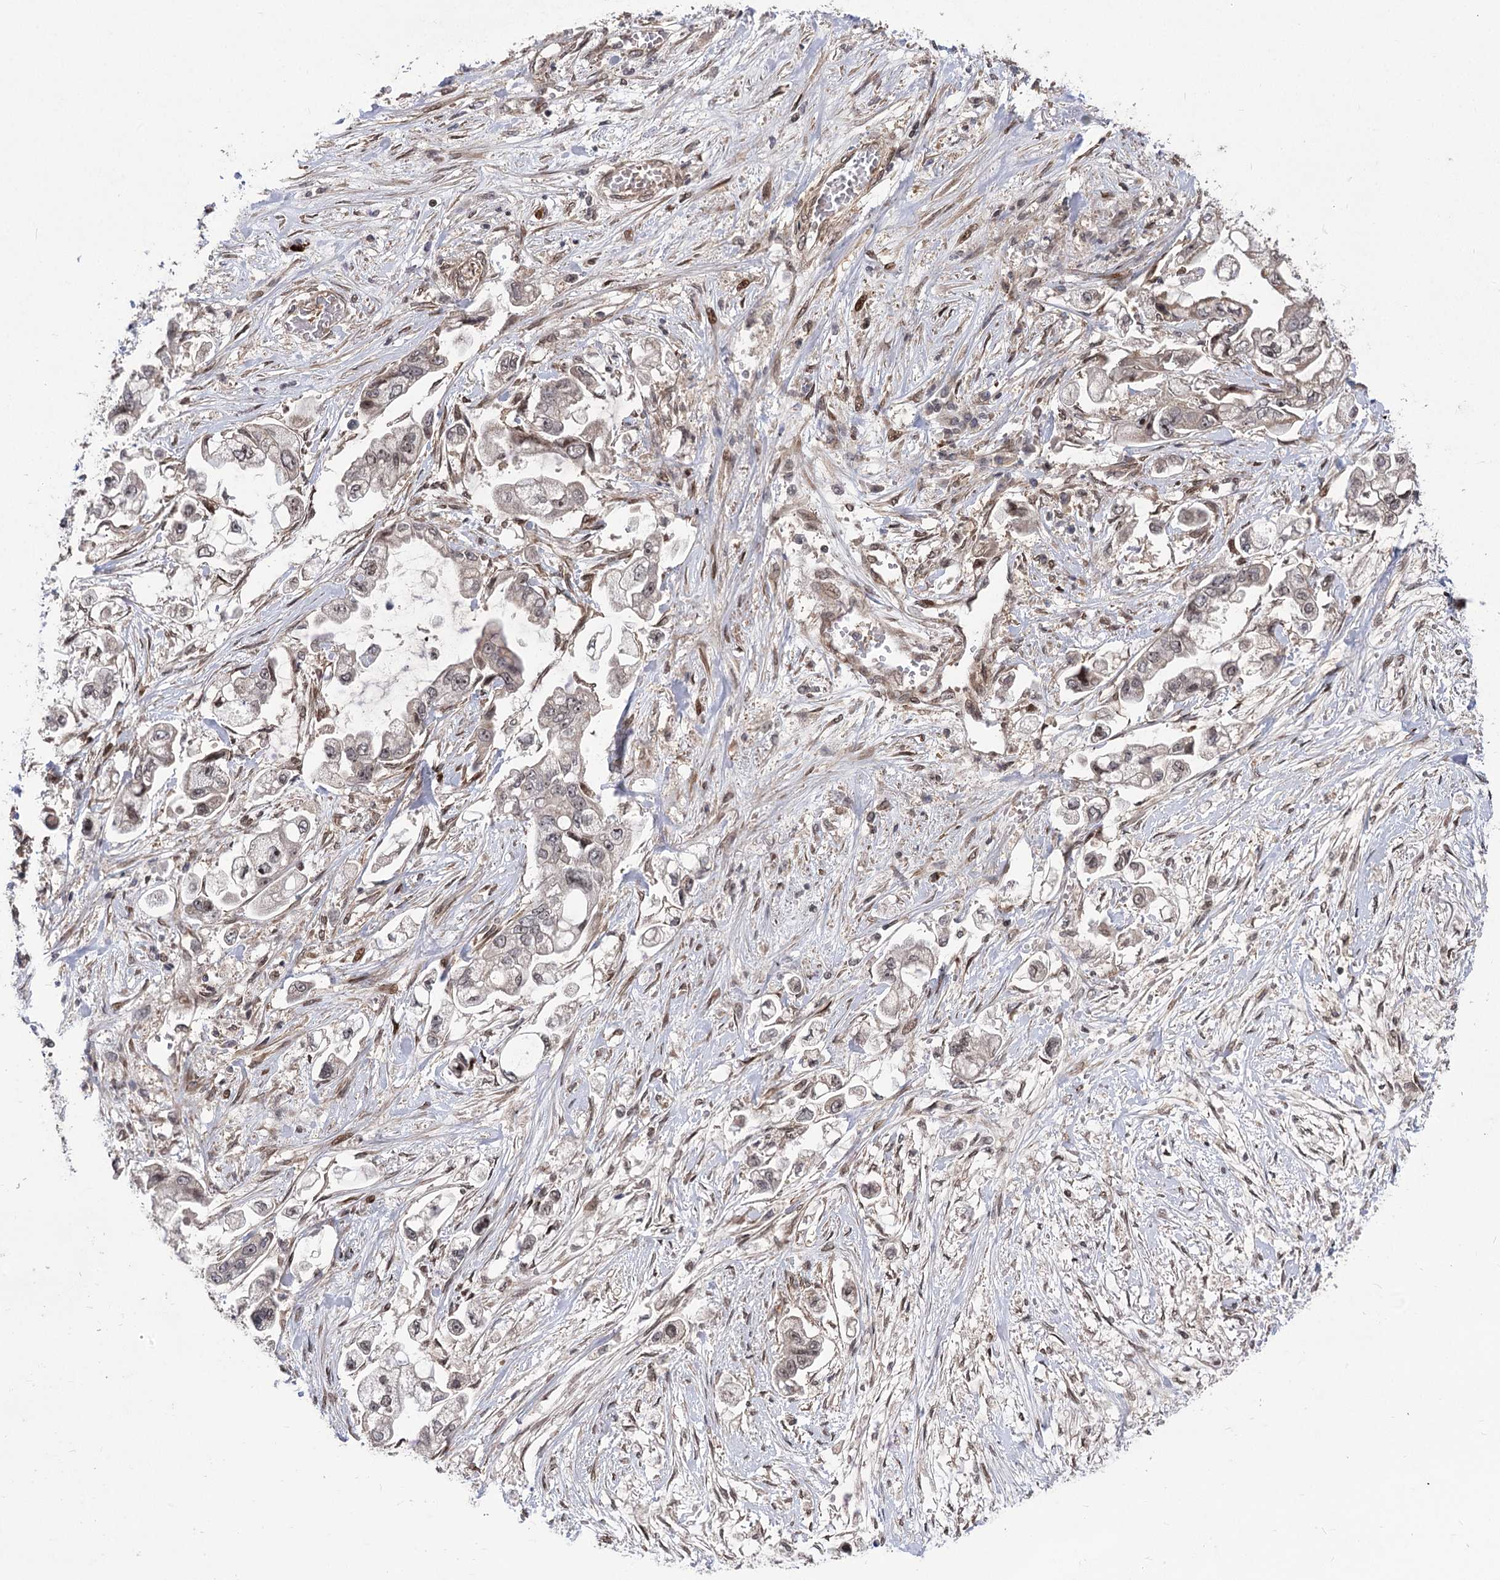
{"staining": {"intensity": "weak", "quantity": "<25%", "location": "nuclear"}, "tissue": "stomach cancer", "cell_type": "Tumor cells", "image_type": "cancer", "snomed": [{"axis": "morphology", "description": "Adenocarcinoma, NOS"}, {"axis": "topography", "description": "Stomach"}], "caption": "Immunohistochemistry (IHC) image of stomach adenocarcinoma stained for a protein (brown), which shows no staining in tumor cells.", "gene": "TENM2", "patient": {"sex": "male", "age": 62}}